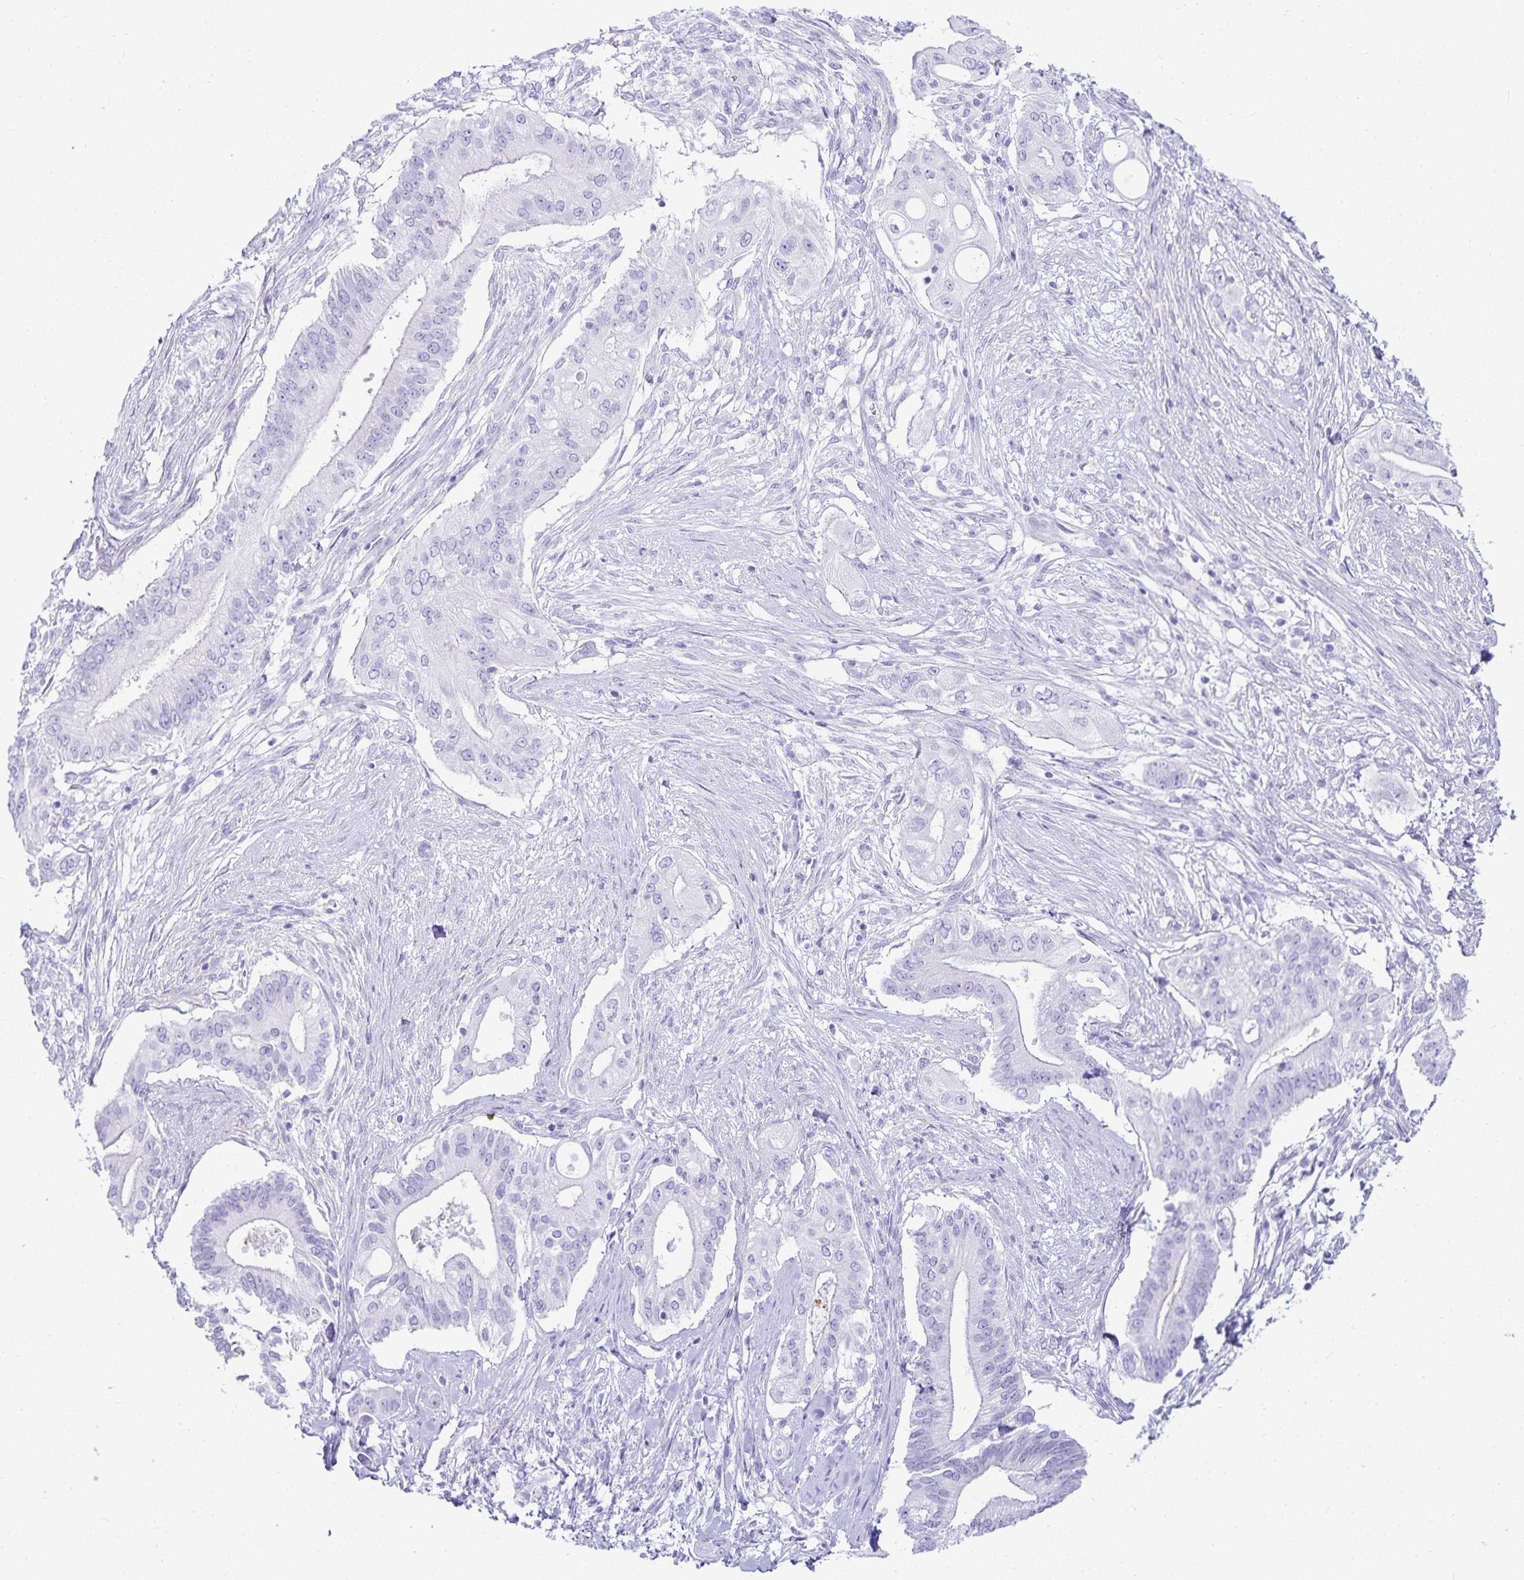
{"staining": {"intensity": "negative", "quantity": "none", "location": "none"}, "tissue": "pancreatic cancer", "cell_type": "Tumor cells", "image_type": "cancer", "snomed": [{"axis": "morphology", "description": "Adenocarcinoma, NOS"}, {"axis": "topography", "description": "Pancreas"}], "caption": "This is a histopathology image of immunohistochemistry staining of pancreatic cancer (adenocarcinoma), which shows no positivity in tumor cells.", "gene": "GP2", "patient": {"sex": "female", "age": 68}}